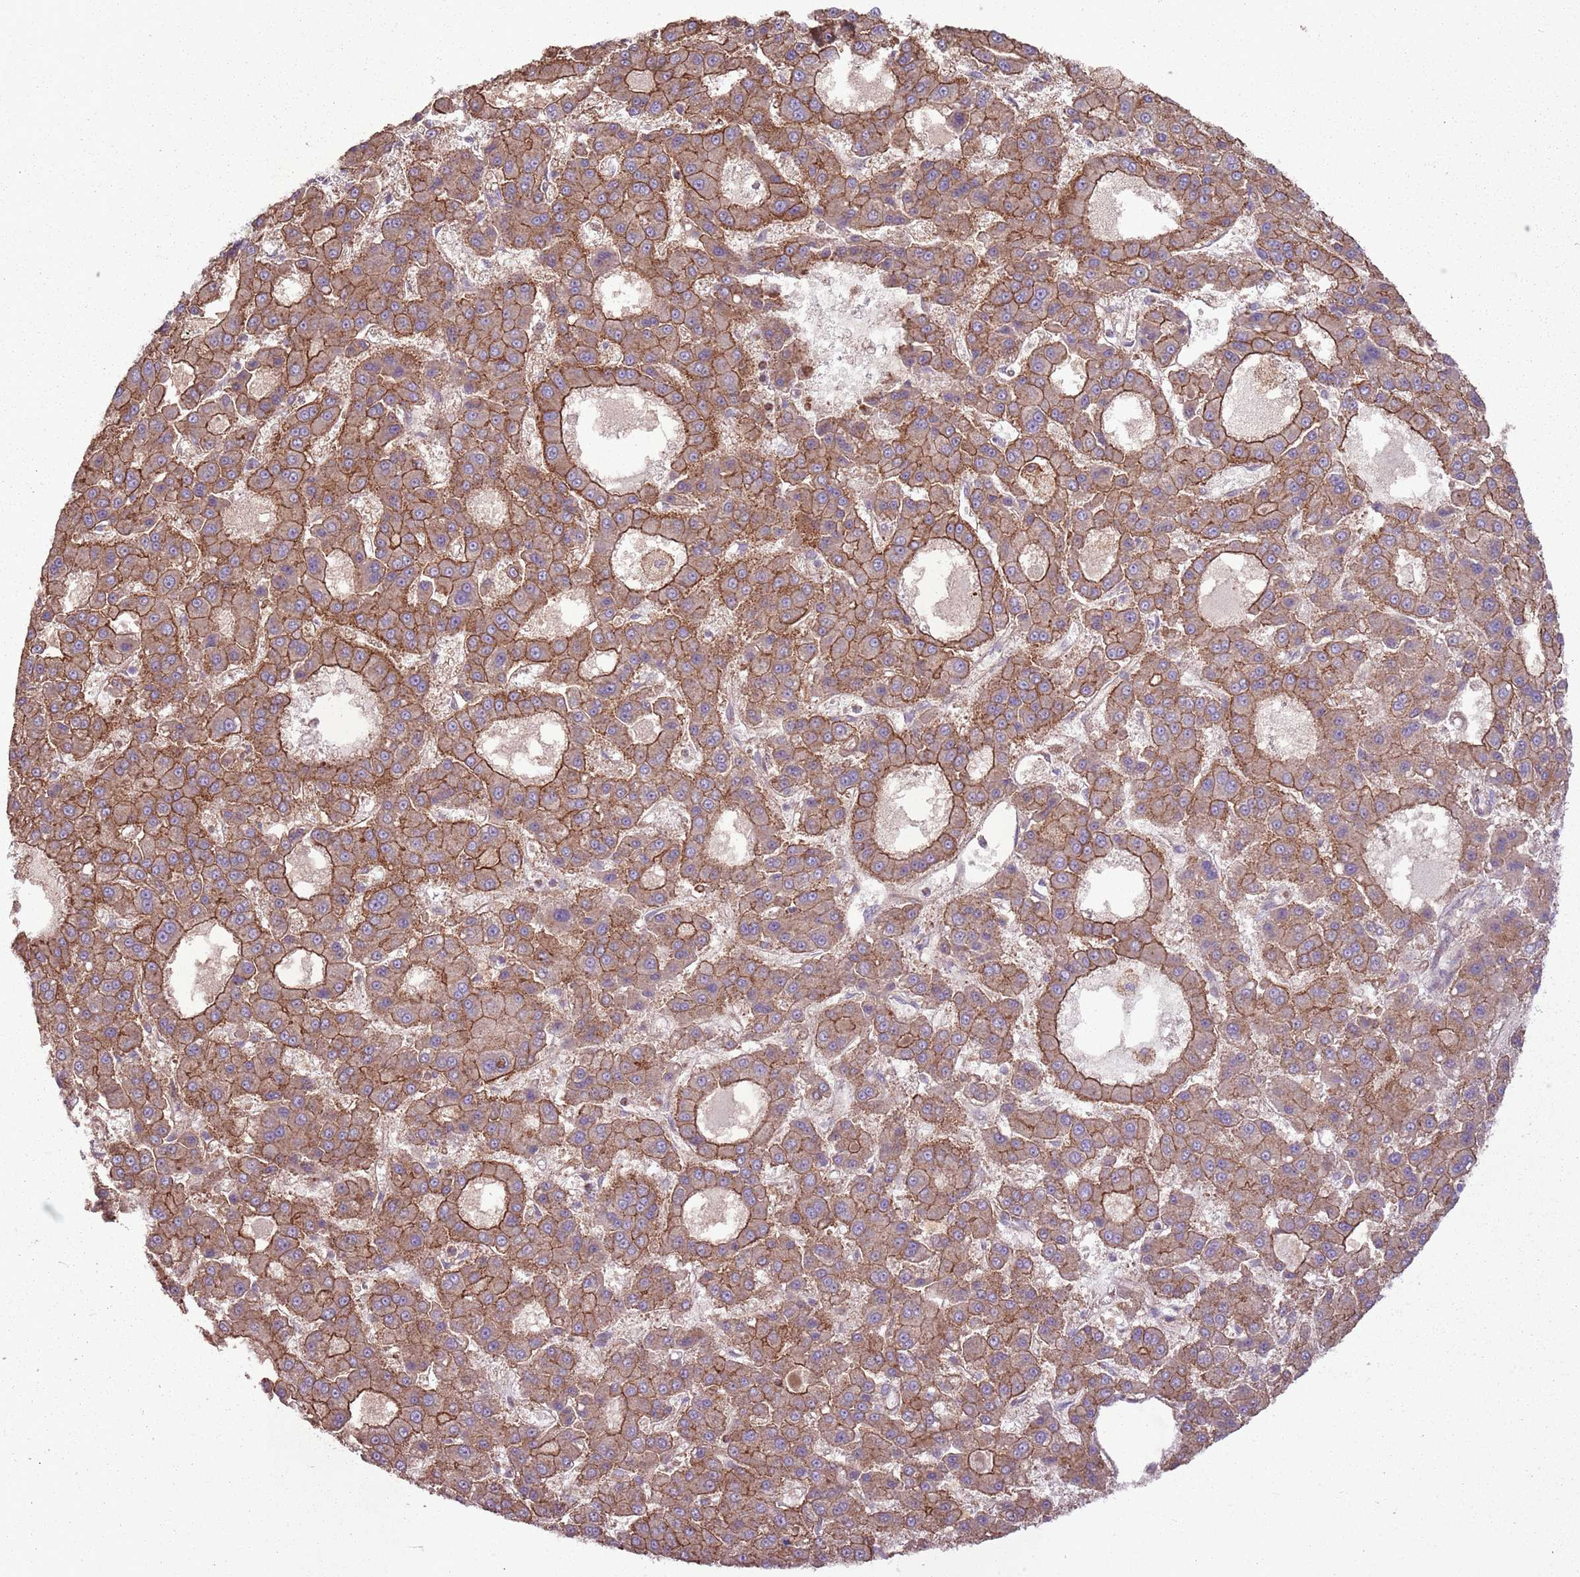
{"staining": {"intensity": "moderate", "quantity": ">75%", "location": "cytoplasmic/membranous"}, "tissue": "liver cancer", "cell_type": "Tumor cells", "image_type": "cancer", "snomed": [{"axis": "morphology", "description": "Carcinoma, Hepatocellular, NOS"}, {"axis": "topography", "description": "Liver"}], "caption": "Immunohistochemistry of hepatocellular carcinoma (liver) exhibits medium levels of moderate cytoplasmic/membranous expression in about >75% of tumor cells. Immunohistochemistry (ihc) stains the protein of interest in brown and the nuclei are stained blue.", "gene": "ANKRD24", "patient": {"sex": "male", "age": 70}}